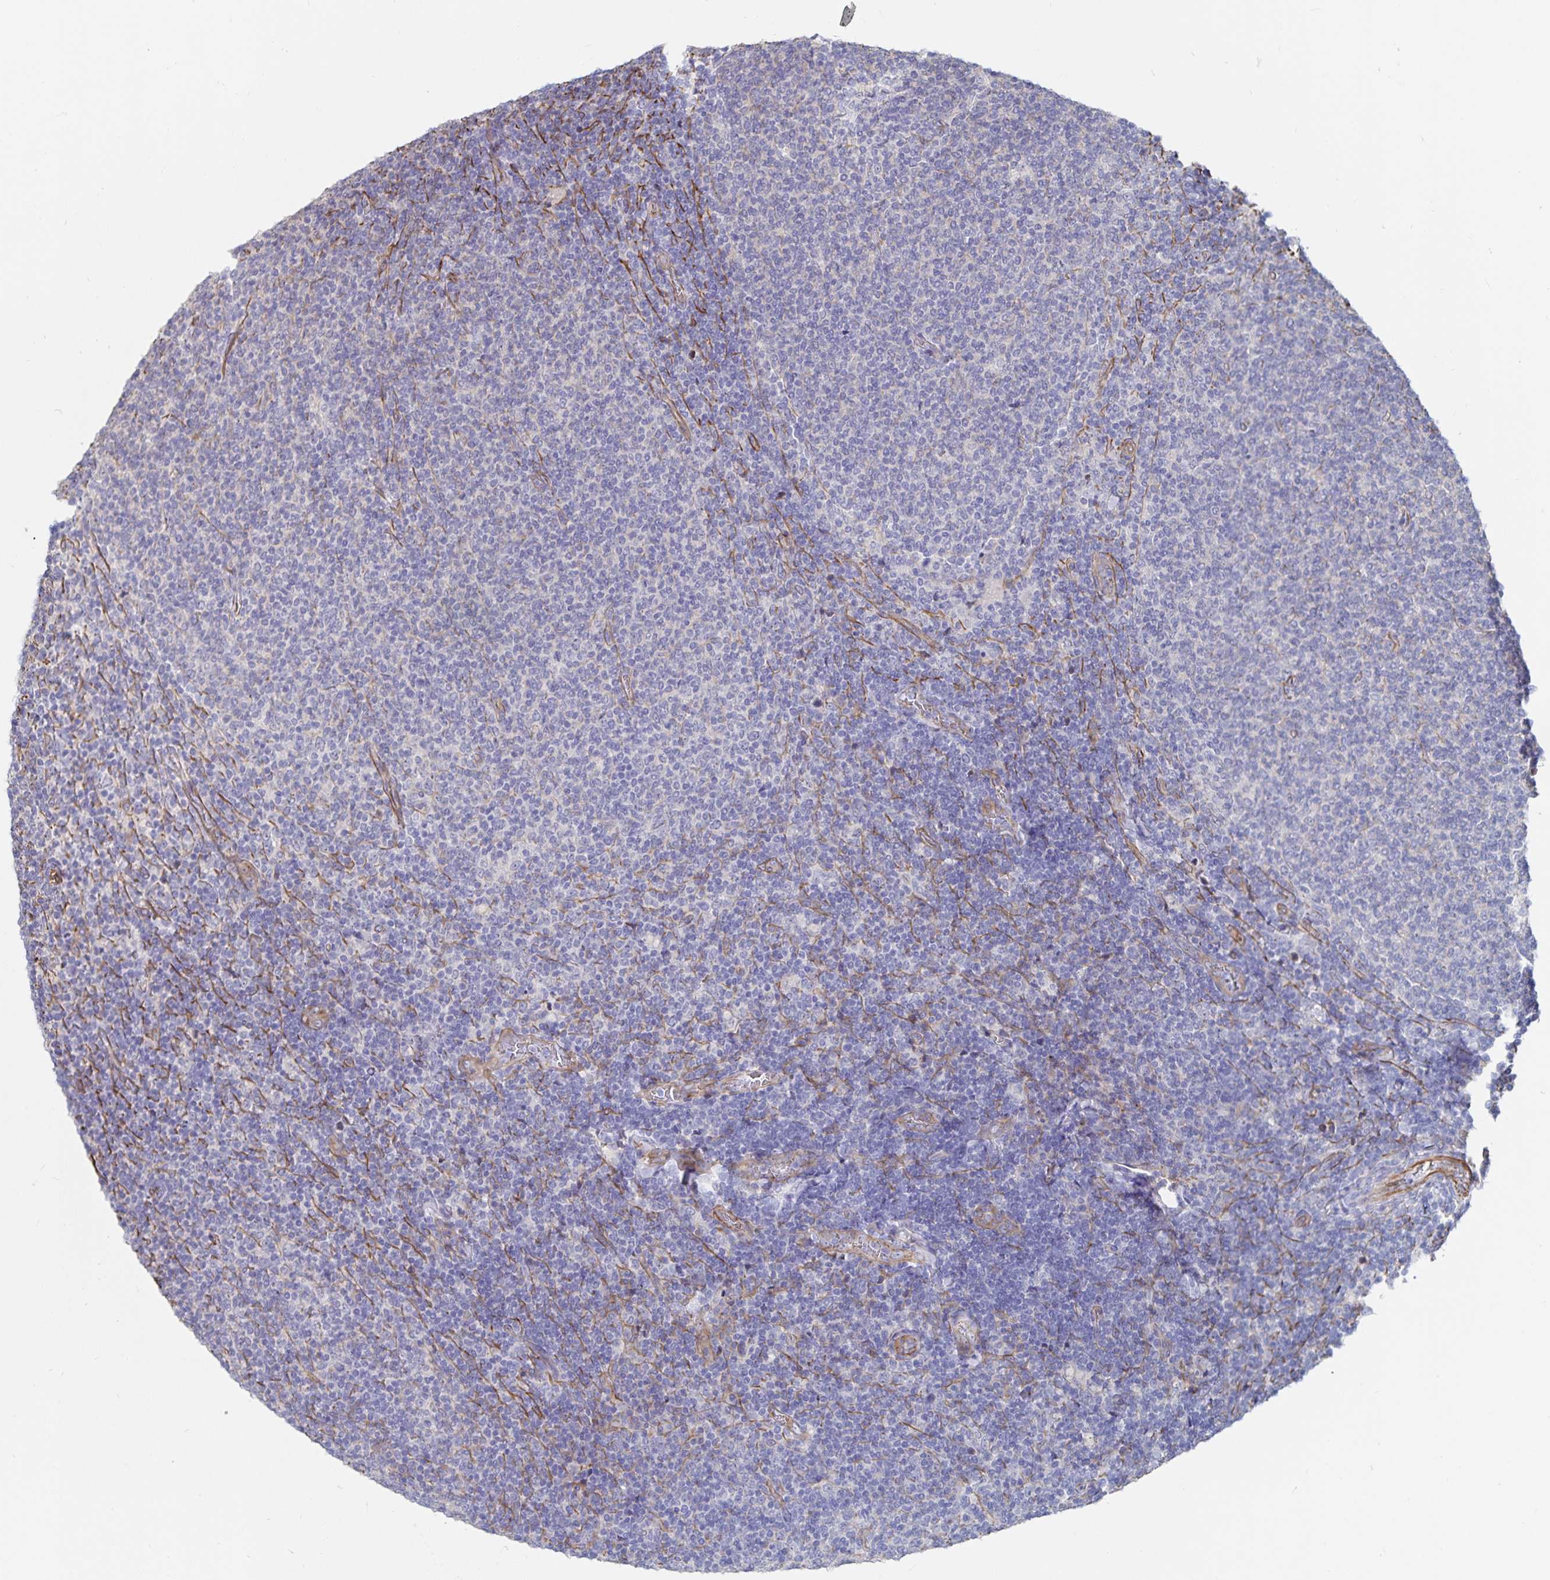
{"staining": {"intensity": "negative", "quantity": "none", "location": "none"}, "tissue": "lymphoma", "cell_type": "Tumor cells", "image_type": "cancer", "snomed": [{"axis": "morphology", "description": "Malignant lymphoma, non-Hodgkin's type, Low grade"}, {"axis": "topography", "description": "Lymph node"}], "caption": "Tumor cells show no significant positivity in malignant lymphoma, non-Hodgkin's type (low-grade). Brightfield microscopy of immunohistochemistry stained with DAB (3,3'-diaminobenzidine) (brown) and hematoxylin (blue), captured at high magnification.", "gene": "SSTR1", "patient": {"sex": "male", "age": 52}}